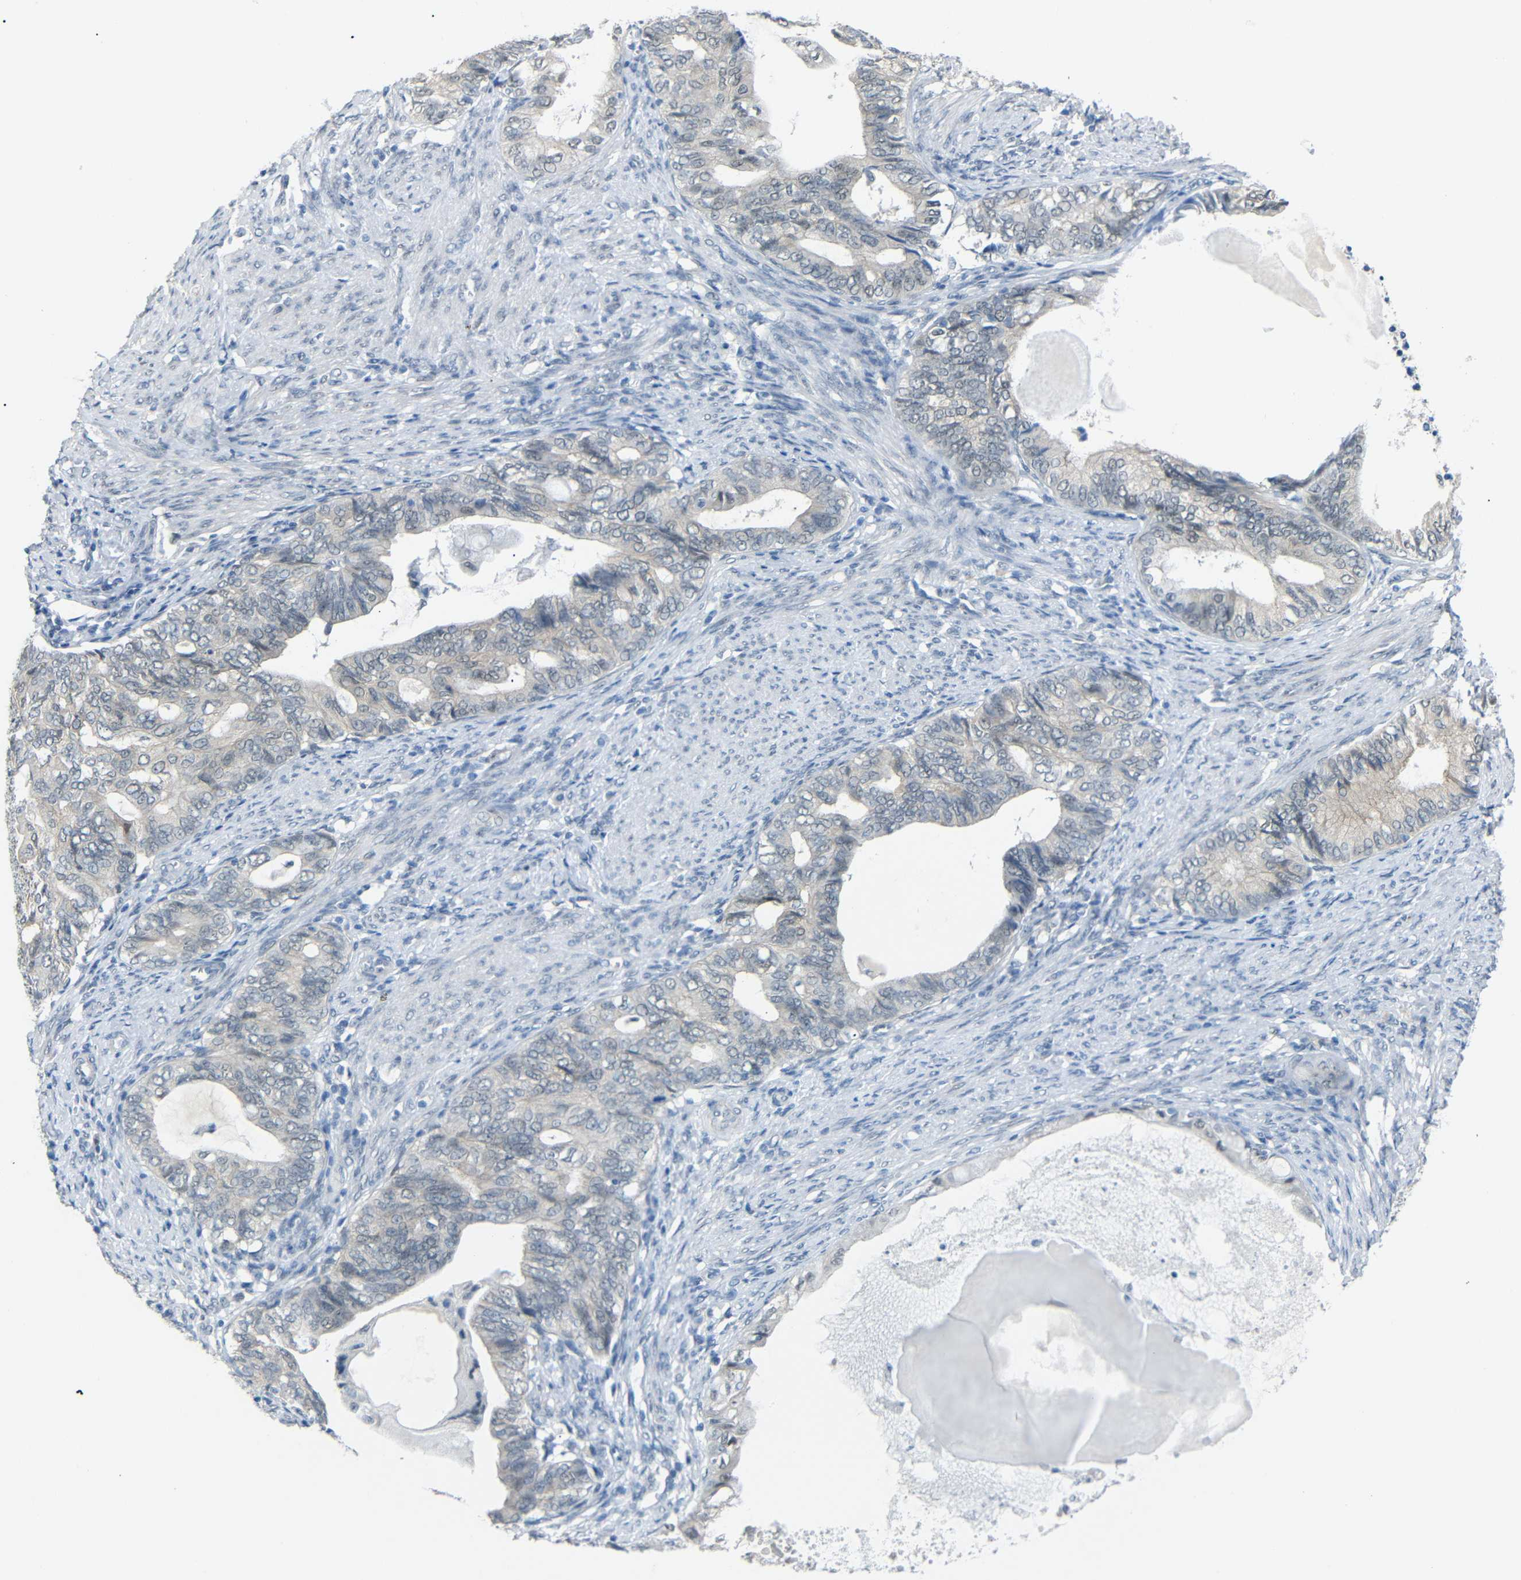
{"staining": {"intensity": "negative", "quantity": "none", "location": "none"}, "tissue": "endometrial cancer", "cell_type": "Tumor cells", "image_type": "cancer", "snomed": [{"axis": "morphology", "description": "Adenocarcinoma, NOS"}, {"axis": "topography", "description": "Endometrium"}], "caption": "High power microscopy micrograph of an immunohistochemistry histopathology image of endometrial cancer, revealing no significant staining in tumor cells. (DAB (3,3'-diaminobenzidine) immunohistochemistry (IHC) visualized using brightfield microscopy, high magnification).", "gene": "GPR158", "patient": {"sex": "female", "age": 86}}